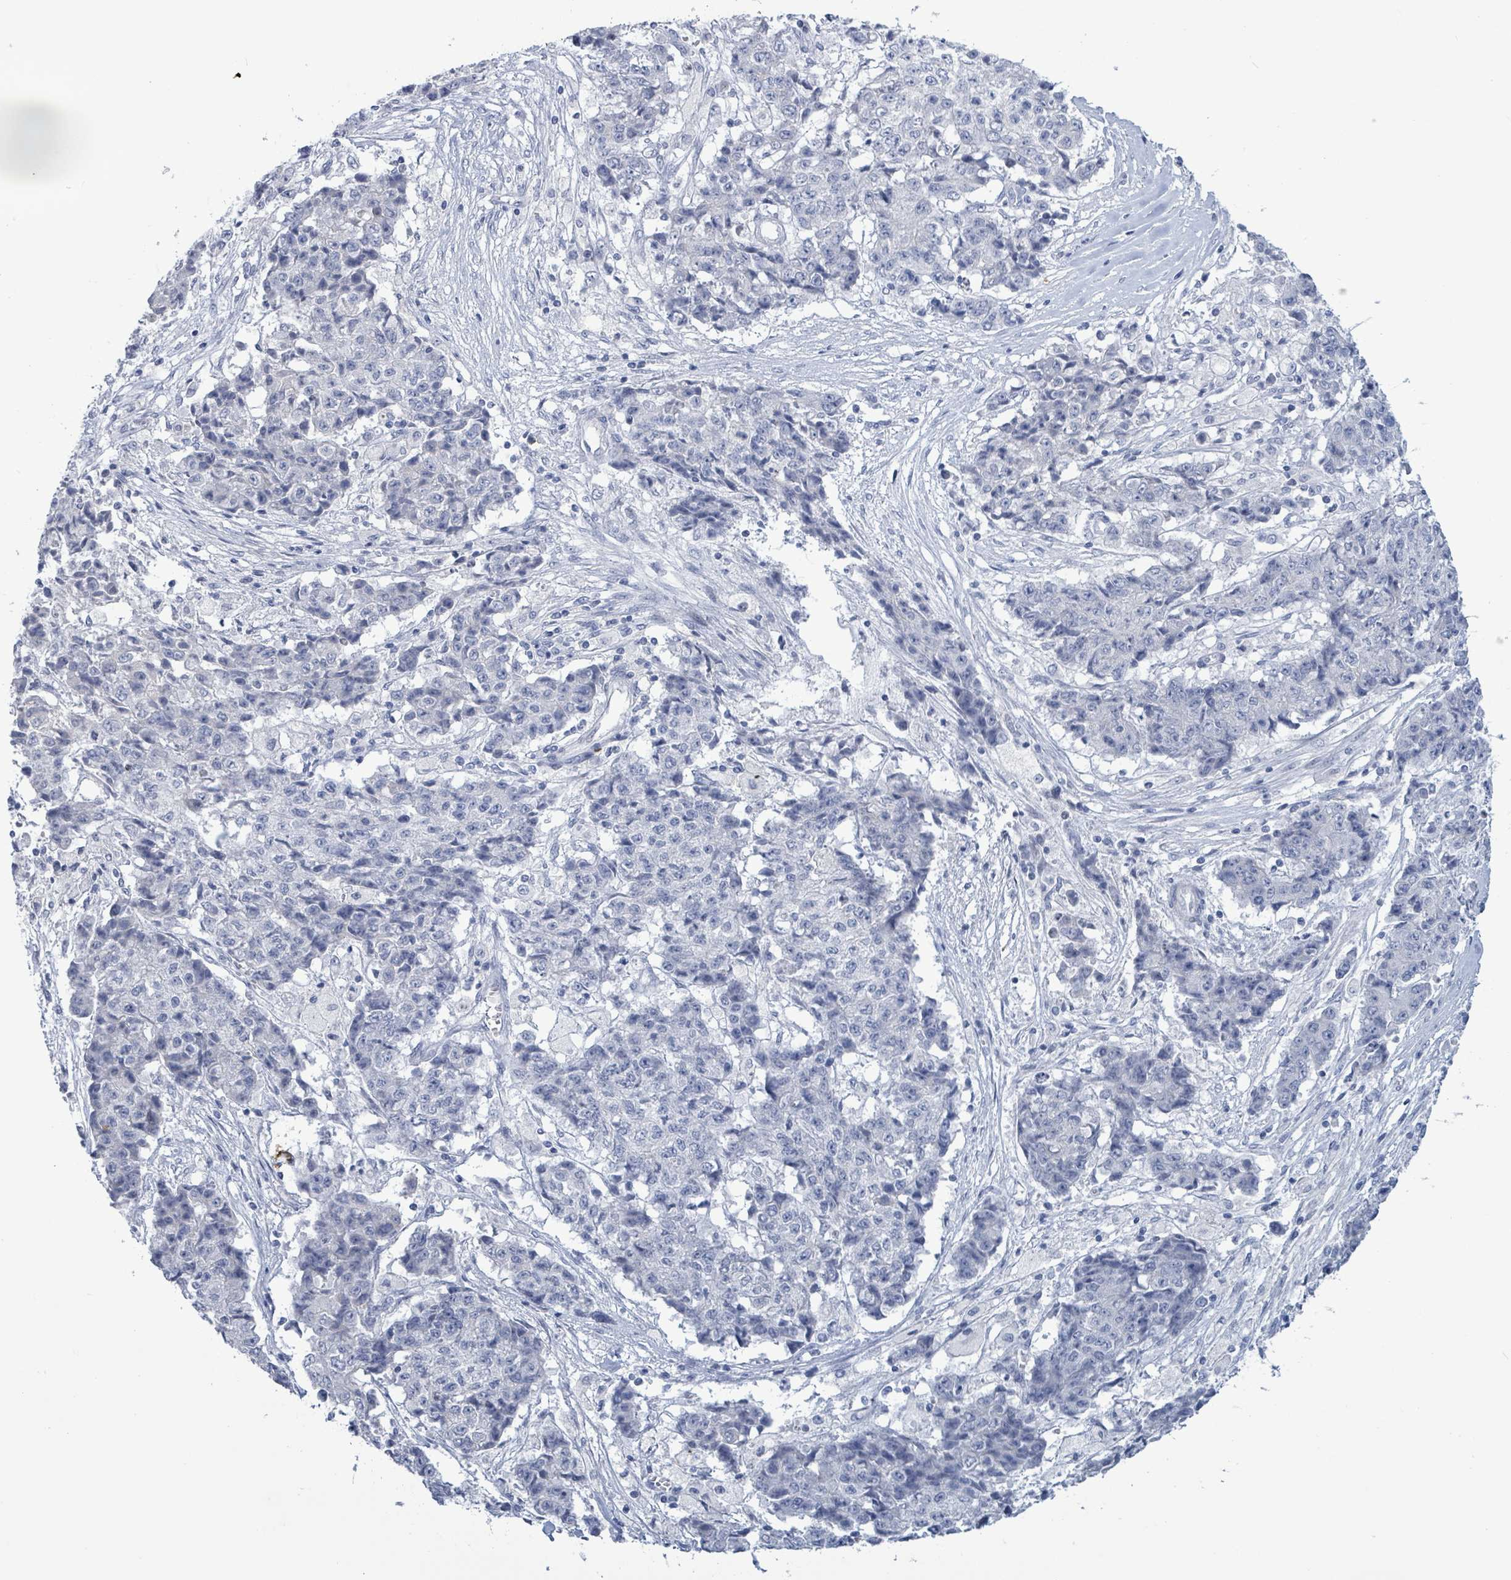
{"staining": {"intensity": "negative", "quantity": "none", "location": "none"}, "tissue": "ovarian cancer", "cell_type": "Tumor cells", "image_type": "cancer", "snomed": [{"axis": "morphology", "description": "Carcinoma, endometroid"}, {"axis": "topography", "description": "Ovary"}], "caption": "Ovarian cancer (endometroid carcinoma) stained for a protein using immunohistochemistry (IHC) demonstrates no expression tumor cells.", "gene": "NTN3", "patient": {"sex": "female", "age": 42}}